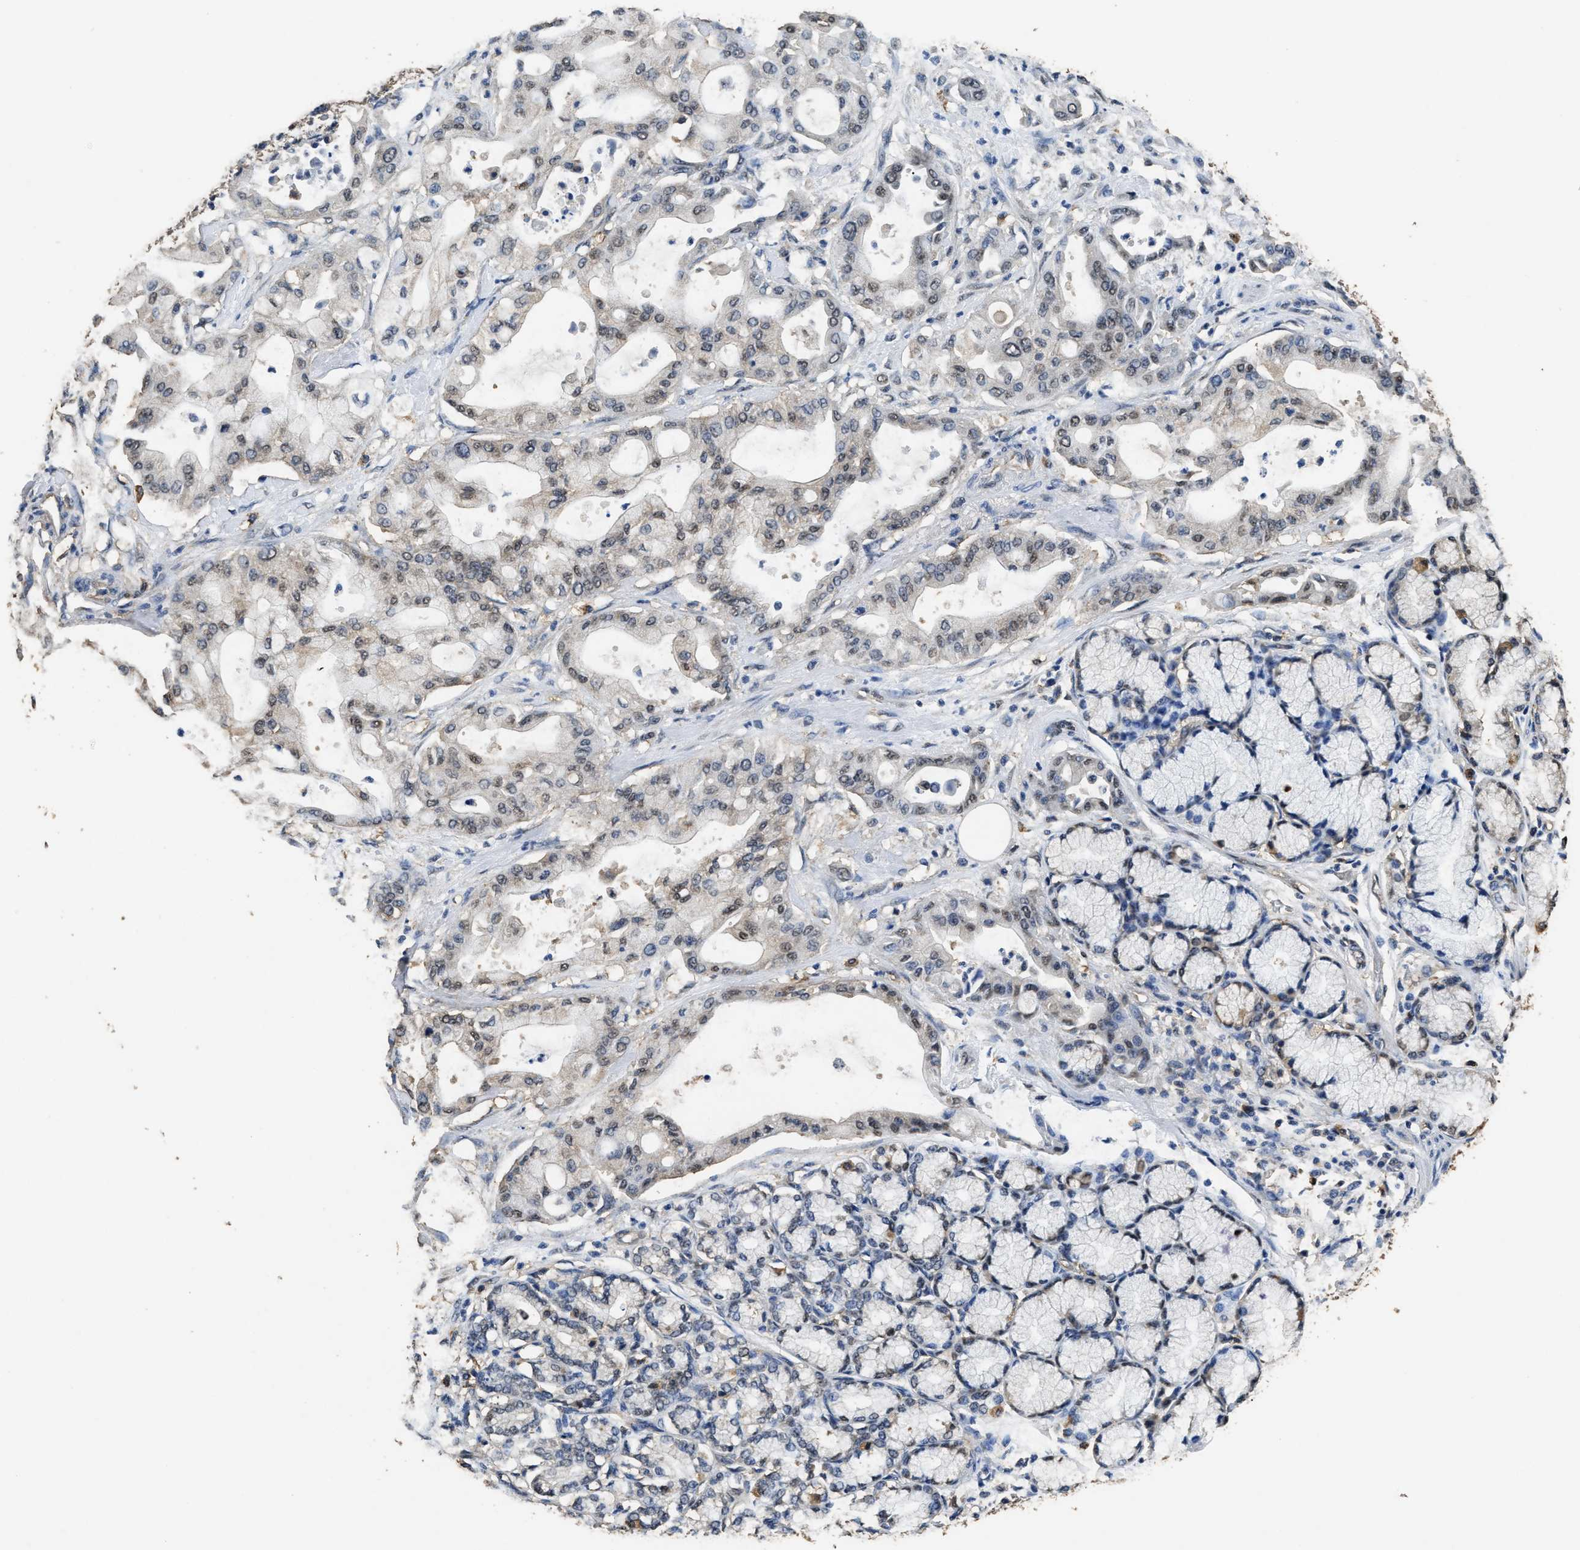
{"staining": {"intensity": "weak", "quantity": ">75%", "location": "nuclear"}, "tissue": "pancreatic cancer", "cell_type": "Tumor cells", "image_type": "cancer", "snomed": [{"axis": "morphology", "description": "Adenocarcinoma, NOS"}, {"axis": "morphology", "description": "Adenocarcinoma, metastatic, NOS"}, {"axis": "topography", "description": "Lymph node"}, {"axis": "topography", "description": "Pancreas"}, {"axis": "topography", "description": "Duodenum"}], "caption": "A low amount of weak nuclear positivity is appreciated in approximately >75% of tumor cells in pancreatic cancer (adenocarcinoma) tissue.", "gene": "YWHAE", "patient": {"sex": "female", "age": 64}}